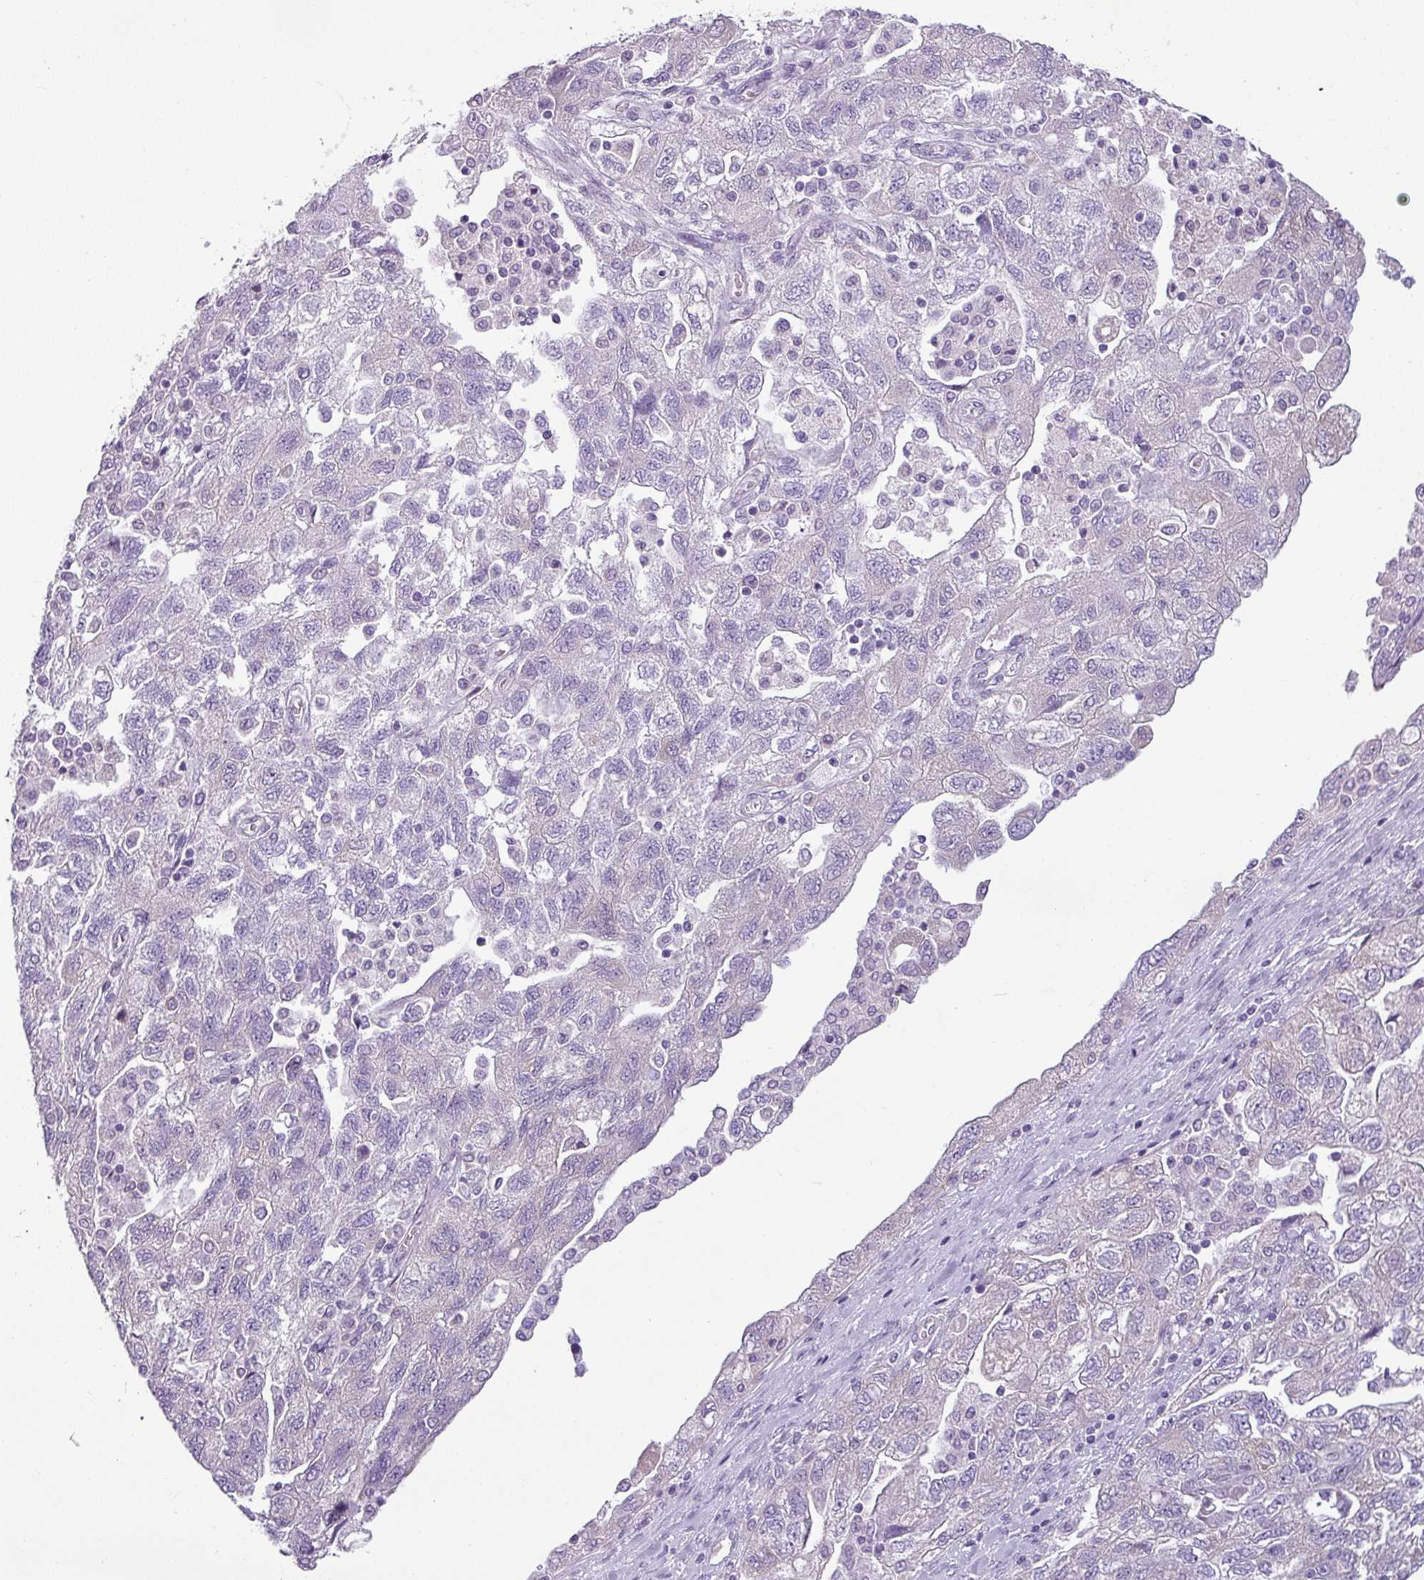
{"staining": {"intensity": "negative", "quantity": "none", "location": "none"}, "tissue": "ovarian cancer", "cell_type": "Tumor cells", "image_type": "cancer", "snomed": [{"axis": "morphology", "description": "Carcinoma, NOS"}, {"axis": "morphology", "description": "Cystadenocarcinoma, serous, NOS"}, {"axis": "topography", "description": "Ovary"}], "caption": "DAB immunohistochemical staining of human serous cystadenocarcinoma (ovarian) reveals no significant positivity in tumor cells.", "gene": "TOR1AIP2", "patient": {"sex": "female", "age": 69}}